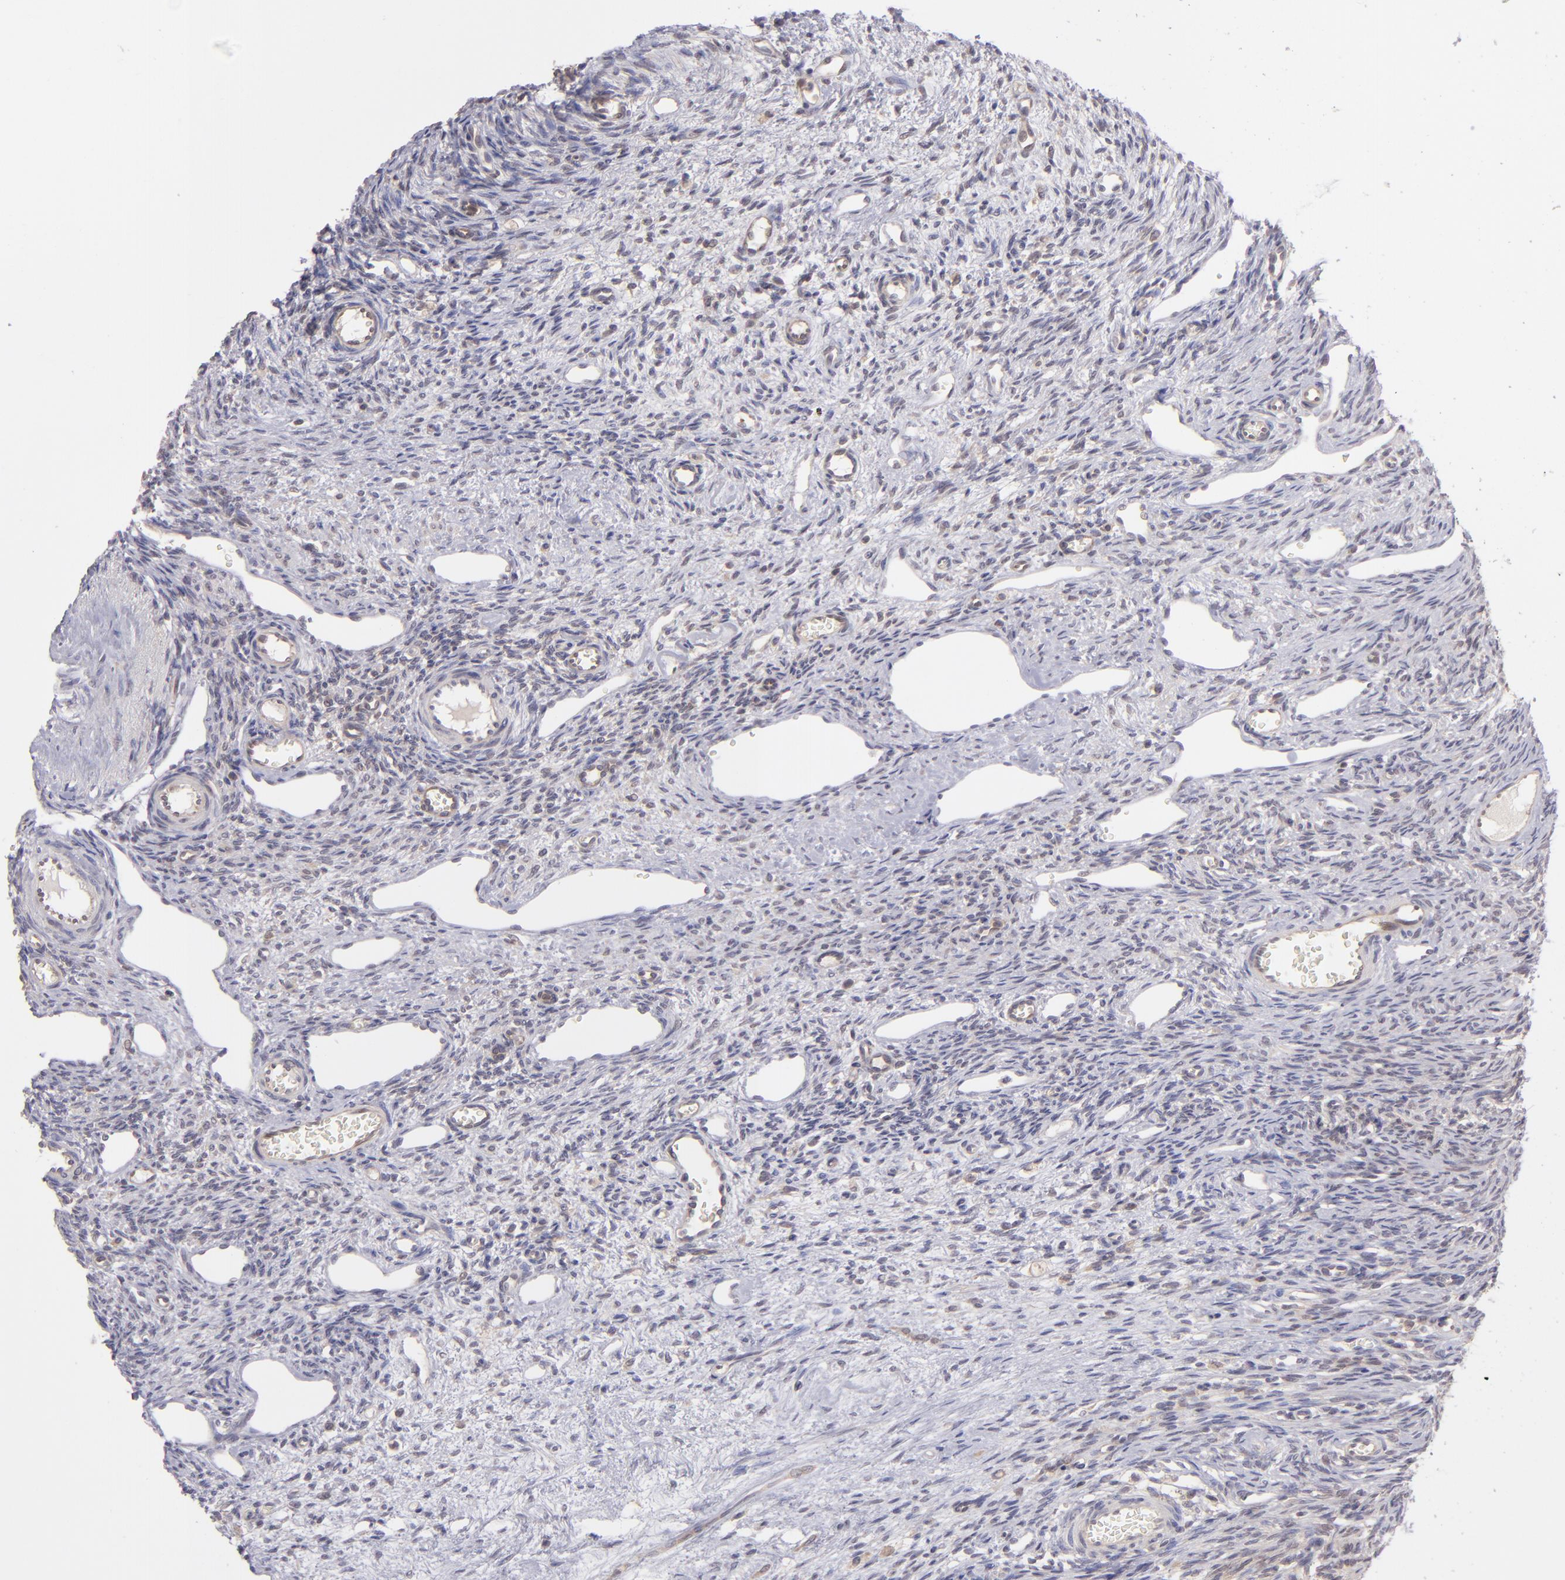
{"staining": {"intensity": "weak", "quantity": "25%-75%", "location": "cytoplasmic/membranous"}, "tissue": "ovary", "cell_type": "Follicle cells", "image_type": "normal", "snomed": [{"axis": "morphology", "description": "Normal tissue, NOS"}, {"axis": "topography", "description": "Ovary"}], "caption": "The micrograph reveals staining of benign ovary, revealing weak cytoplasmic/membranous protein staining (brown color) within follicle cells.", "gene": "PTPN13", "patient": {"sex": "female", "age": 33}}